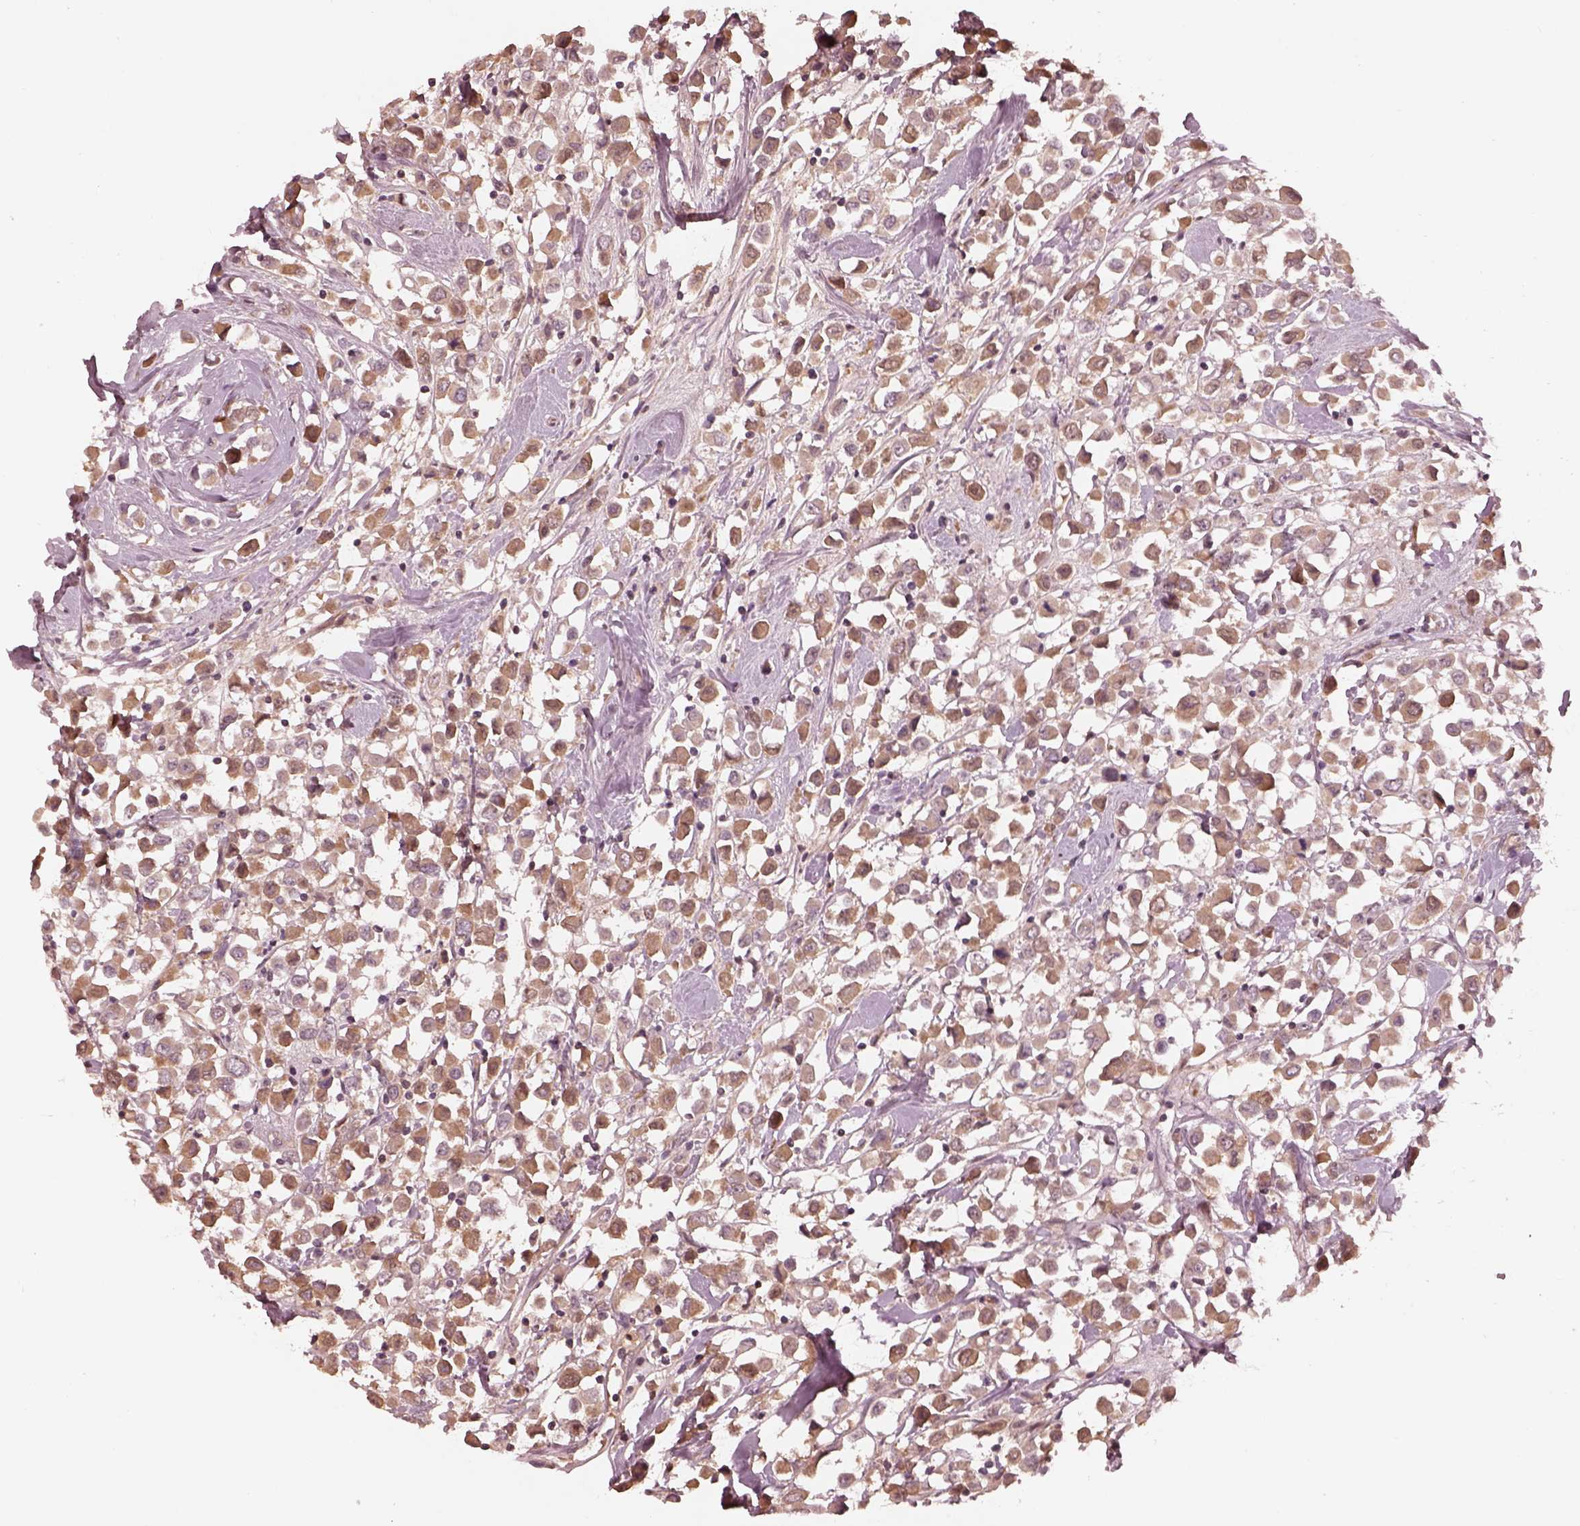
{"staining": {"intensity": "weak", "quantity": ">75%", "location": "cytoplasmic/membranous"}, "tissue": "breast cancer", "cell_type": "Tumor cells", "image_type": "cancer", "snomed": [{"axis": "morphology", "description": "Duct carcinoma"}, {"axis": "topography", "description": "Breast"}], "caption": "Protein positivity by immunohistochemistry (IHC) displays weak cytoplasmic/membranous positivity in approximately >75% of tumor cells in breast invasive ductal carcinoma. (Brightfield microscopy of DAB IHC at high magnification).", "gene": "TF", "patient": {"sex": "female", "age": 61}}